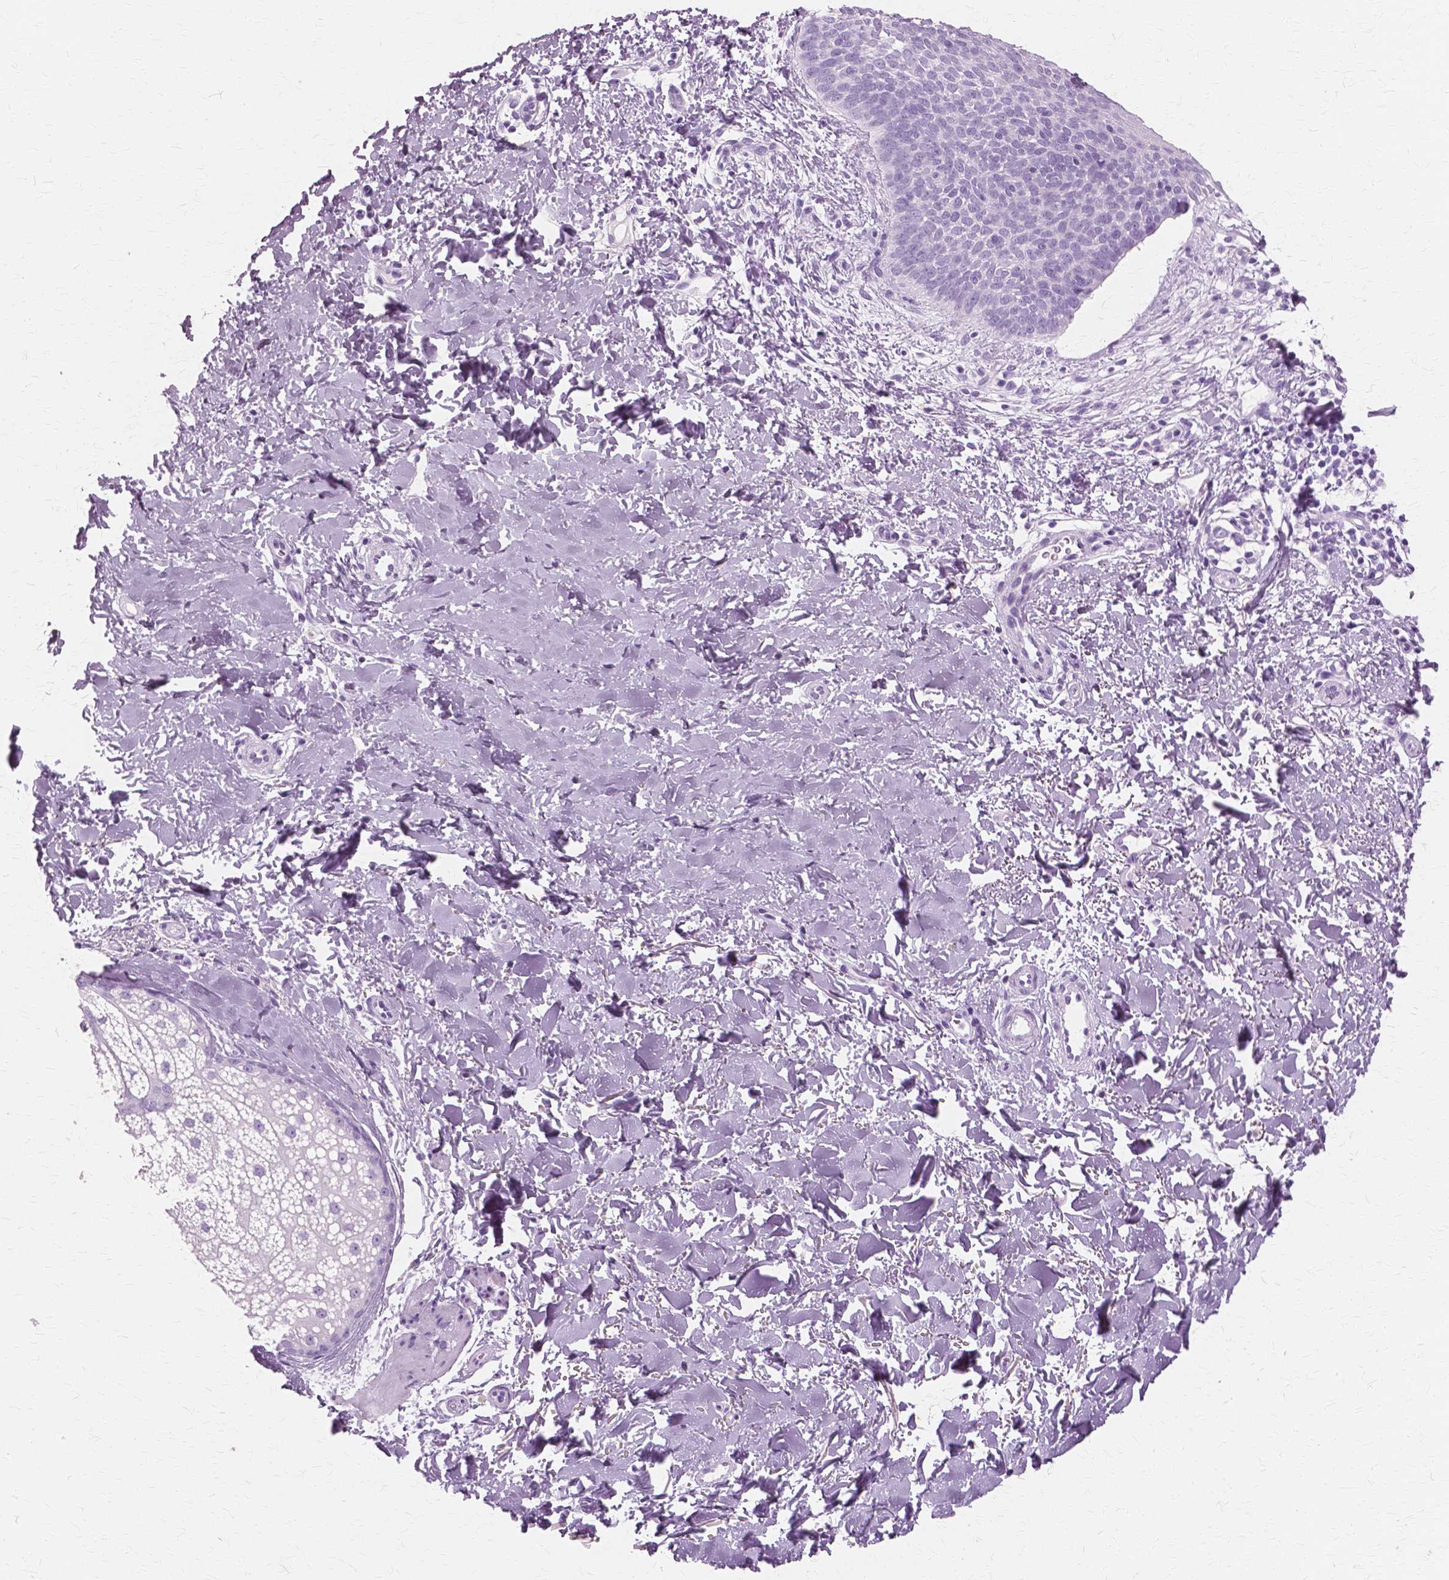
{"staining": {"intensity": "negative", "quantity": "none", "location": "none"}, "tissue": "skin cancer", "cell_type": "Tumor cells", "image_type": "cancer", "snomed": [{"axis": "morphology", "description": "Basal cell carcinoma"}, {"axis": "topography", "description": "Skin"}], "caption": "Immunohistochemical staining of skin cancer (basal cell carcinoma) displays no significant expression in tumor cells. Brightfield microscopy of IHC stained with DAB (3,3'-diaminobenzidine) (brown) and hematoxylin (blue), captured at high magnification.", "gene": "SFTPD", "patient": {"sex": "male", "age": 57}}